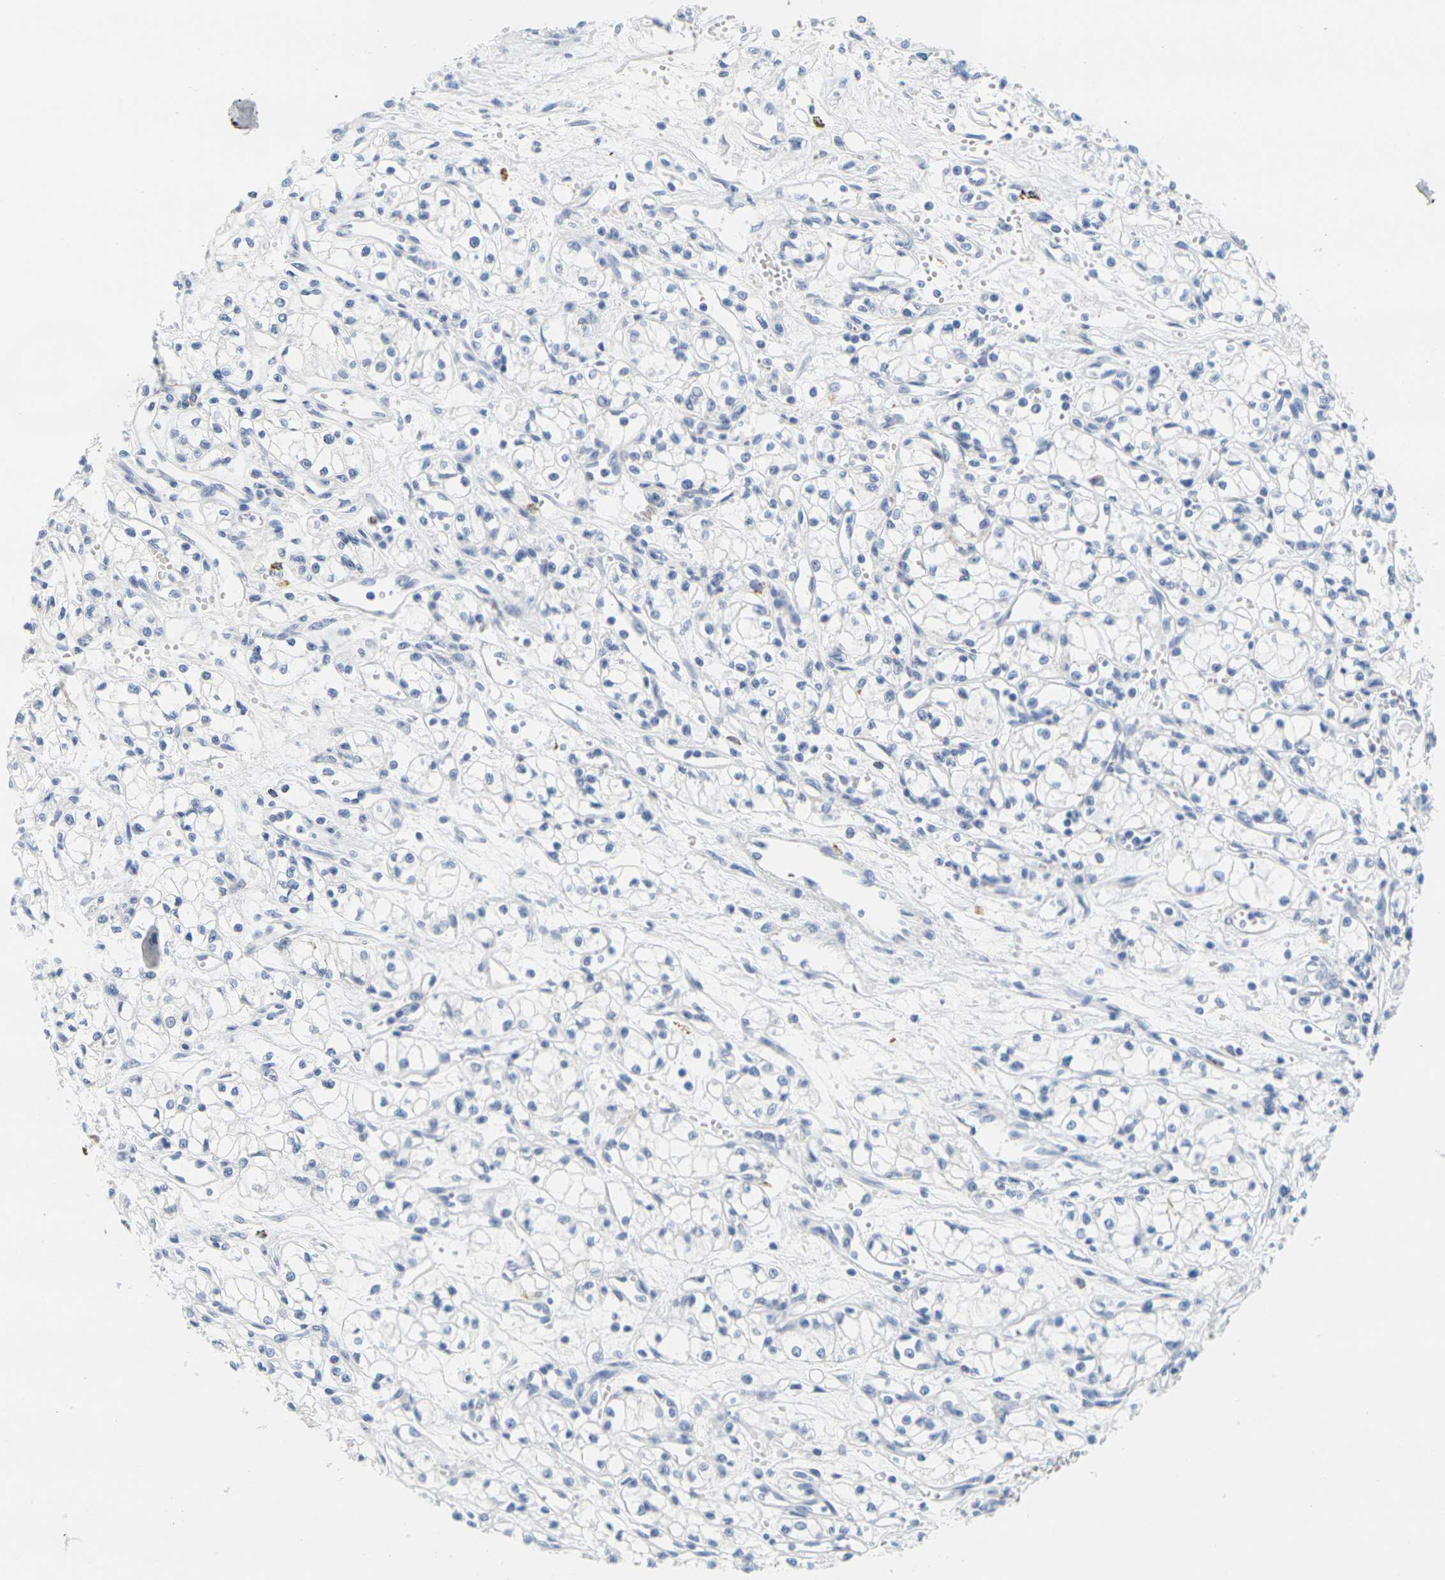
{"staining": {"intensity": "negative", "quantity": "none", "location": "none"}, "tissue": "renal cancer", "cell_type": "Tumor cells", "image_type": "cancer", "snomed": [{"axis": "morphology", "description": "Normal tissue, NOS"}, {"axis": "morphology", "description": "Adenocarcinoma, NOS"}, {"axis": "topography", "description": "Kidney"}], "caption": "Immunohistochemistry micrograph of neoplastic tissue: human adenocarcinoma (renal) stained with DAB exhibits no significant protein staining in tumor cells.", "gene": "HLA-DOB", "patient": {"sex": "male", "age": 59}}